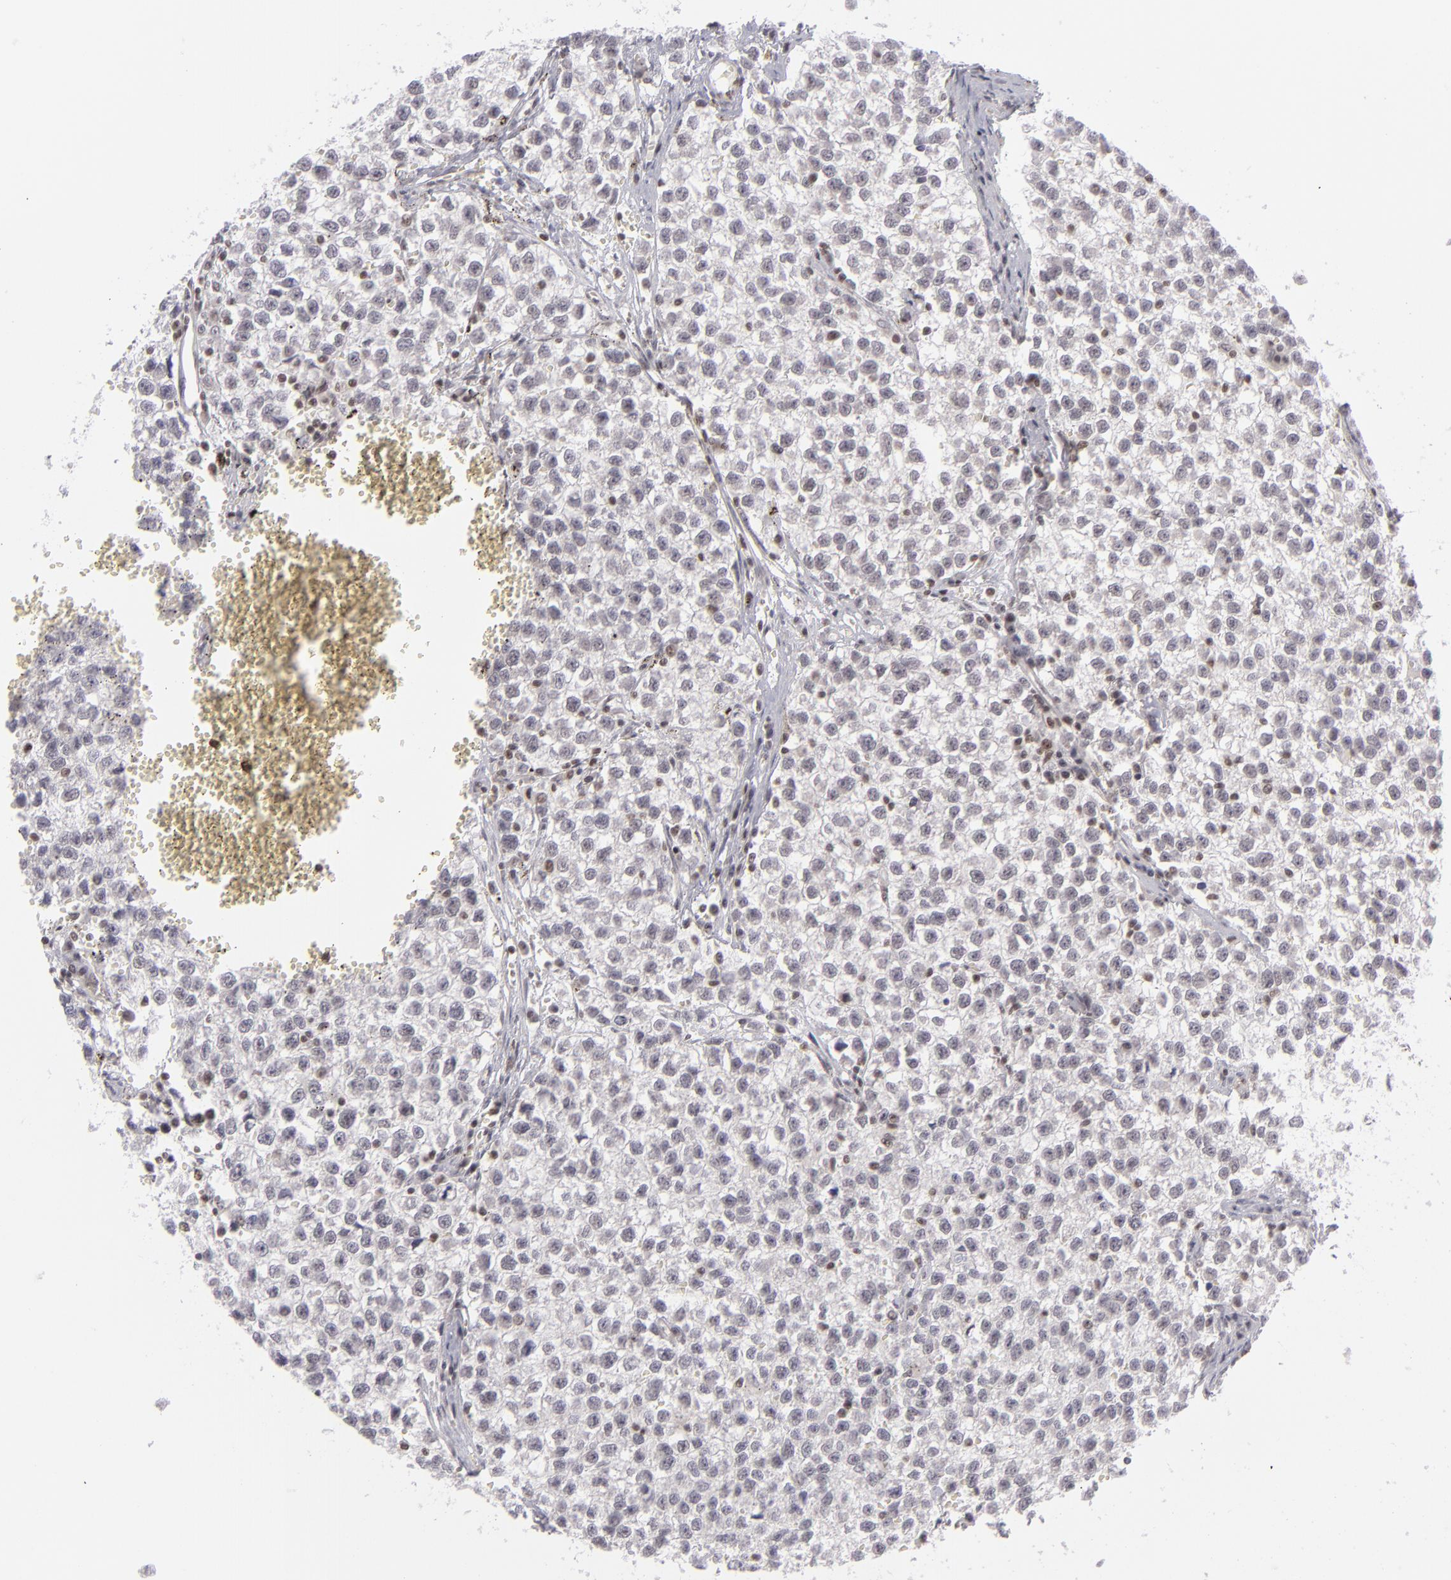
{"staining": {"intensity": "weak", "quantity": "<25%", "location": "nuclear"}, "tissue": "testis cancer", "cell_type": "Tumor cells", "image_type": "cancer", "snomed": [{"axis": "morphology", "description": "Seminoma, NOS"}, {"axis": "topography", "description": "Testis"}], "caption": "IHC micrograph of neoplastic tissue: testis seminoma stained with DAB displays no significant protein staining in tumor cells. (Brightfield microscopy of DAB (3,3'-diaminobenzidine) IHC at high magnification).", "gene": "MLLT3", "patient": {"sex": "male", "age": 35}}